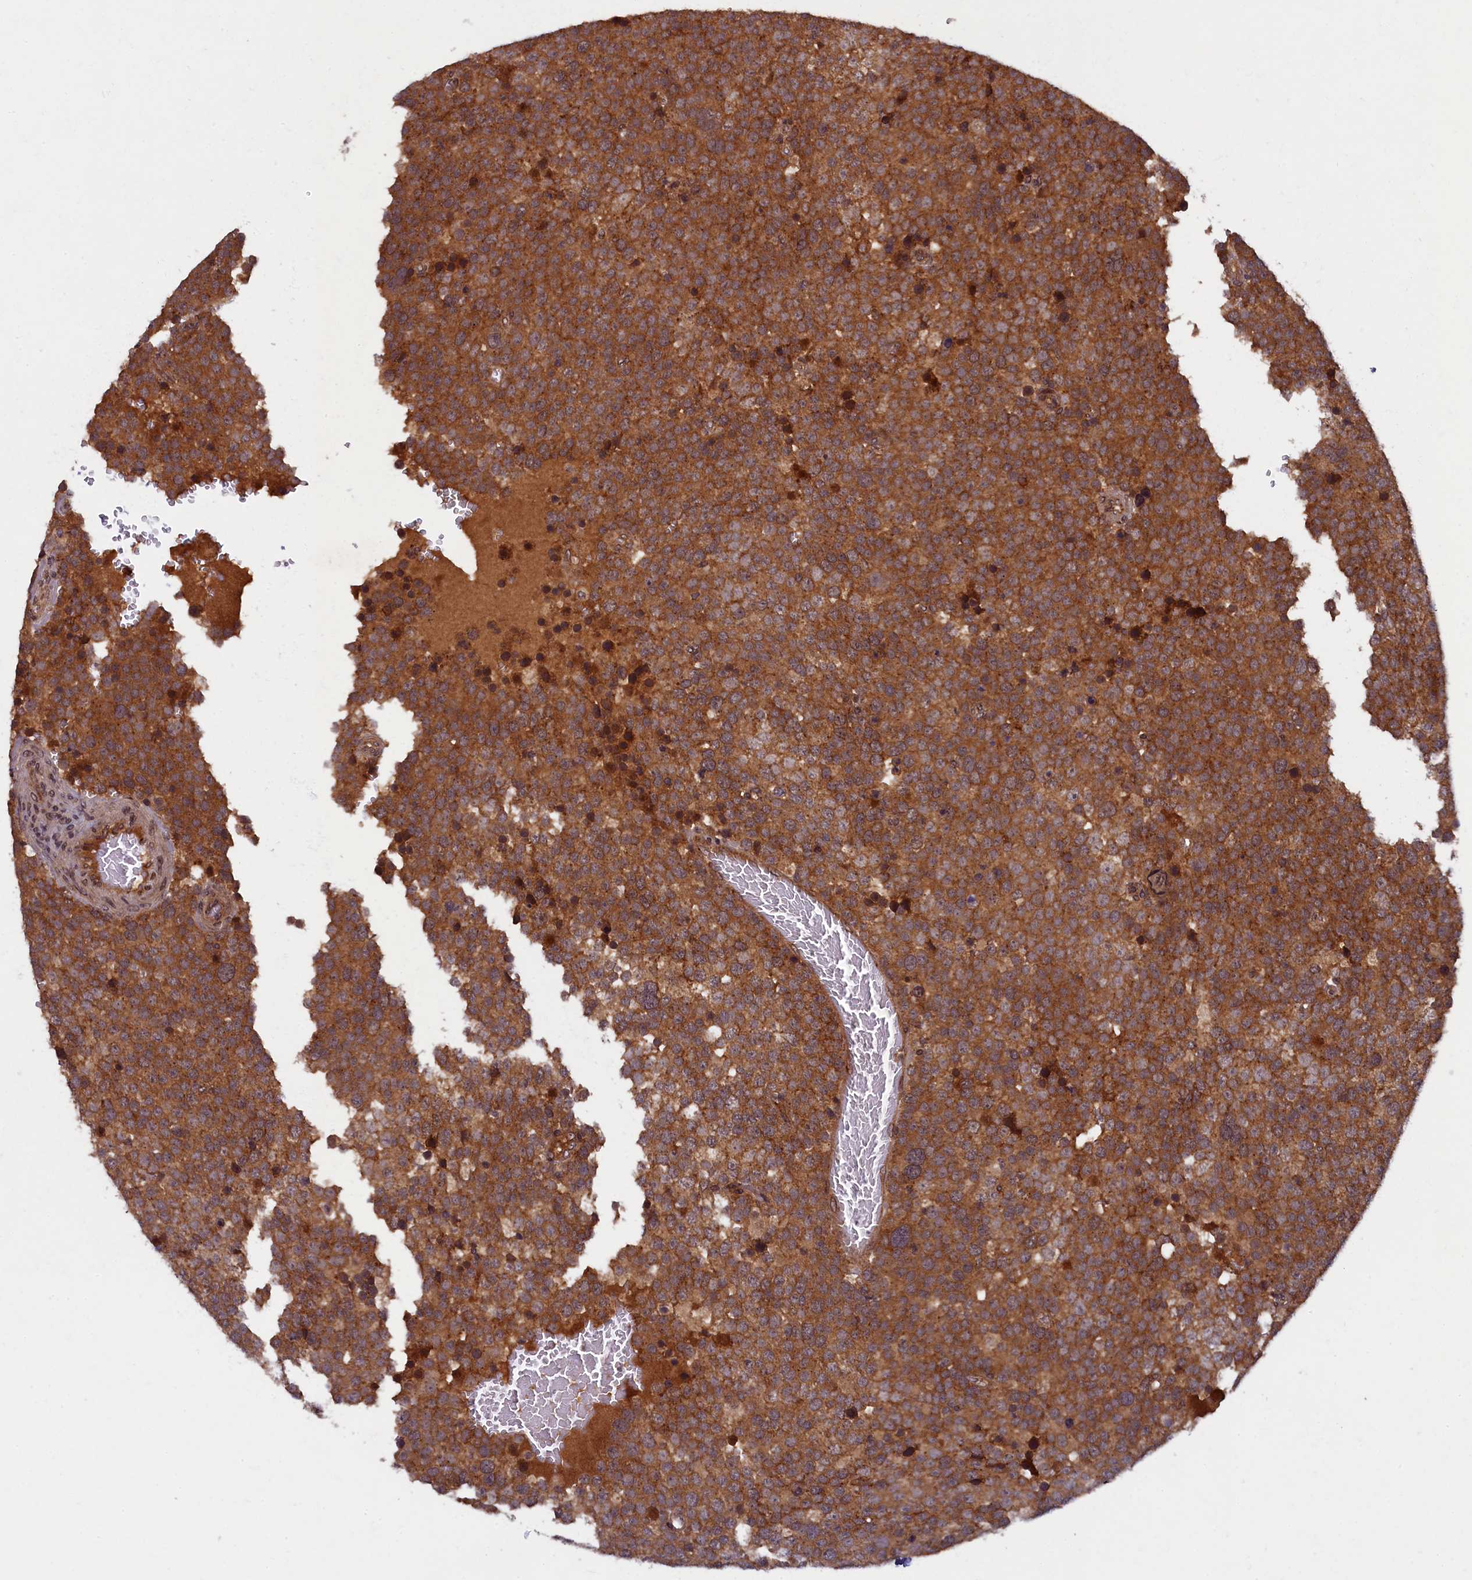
{"staining": {"intensity": "strong", "quantity": ">75%", "location": "cytoplasmic/membranous"}, "tissue": "testis cancer", "cell_type": "Tumor cells", "image_type": "cancer", "snomed": [{"axis": "morphology", "description": "Seminoma, NOS"}, {"axis": "topography", "description": "Testis"}], "caption": "DAB immunohistochemical staining of human testis cancer (seminoma) demonstrates strong cytoplasmic/membranous protein staining in approximately >75% of tumor cells.", "gene": "BICD1", "patient": {"sex": "male", "age": 71}}